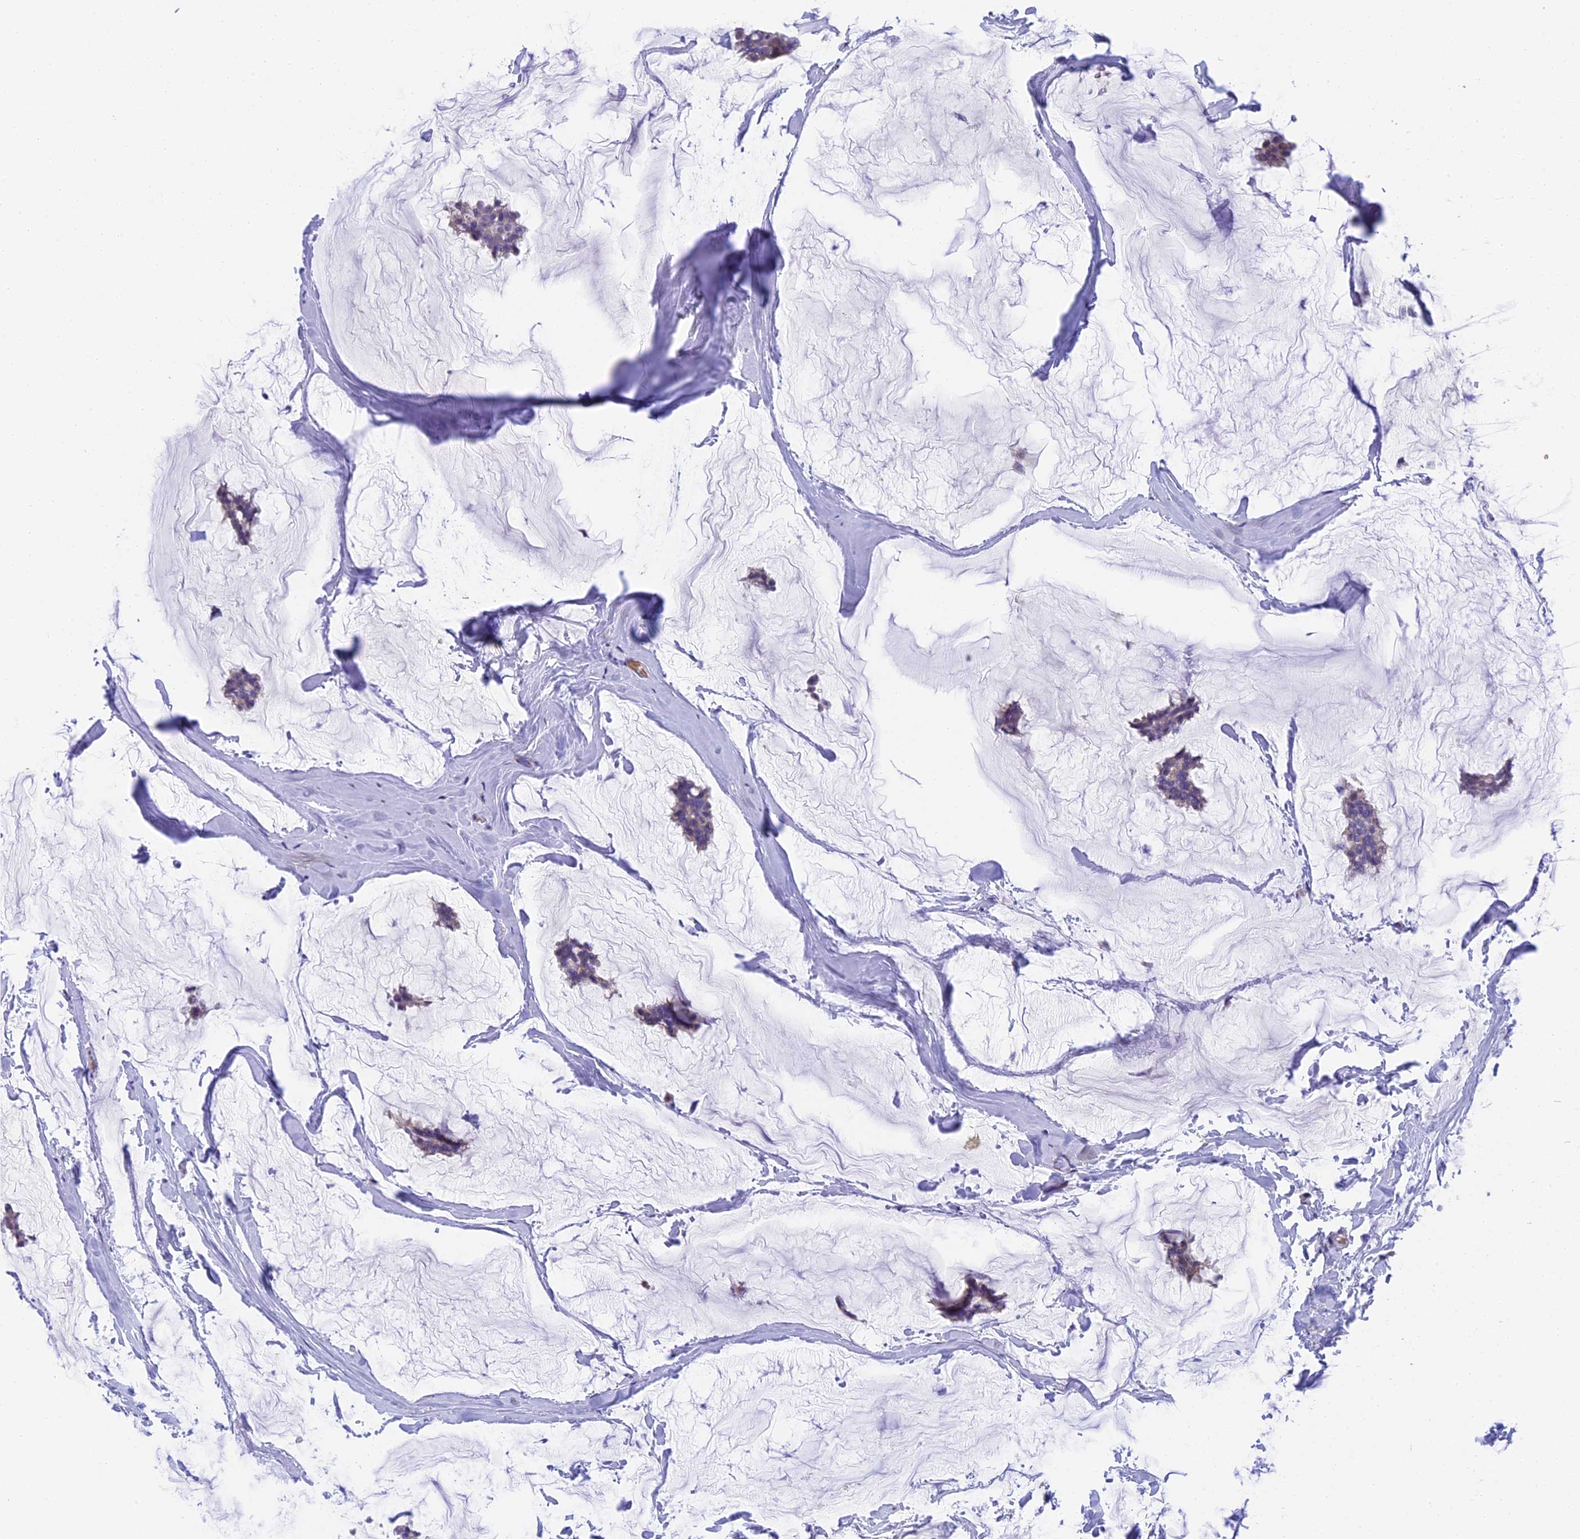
{"staining": {"intensity": "negative", "quantity": "none", "location": "none"}, "tissue": "breast cancer", "cell_type": "Tumor cells", "image_type": "cancer", "snomed": [{"axis": "morphology", "description": "Duct carcinoma"}, {"axis": "topography", "description": "Breast"}], "caption": "Human breast cancer (infiltrating ductal carcinoma) stained for a protein using immunohistochemistry demonstrates no expression in tumor cells.", "gene": "TNNC2", "patient": {"sex": "female", "age": 93}}